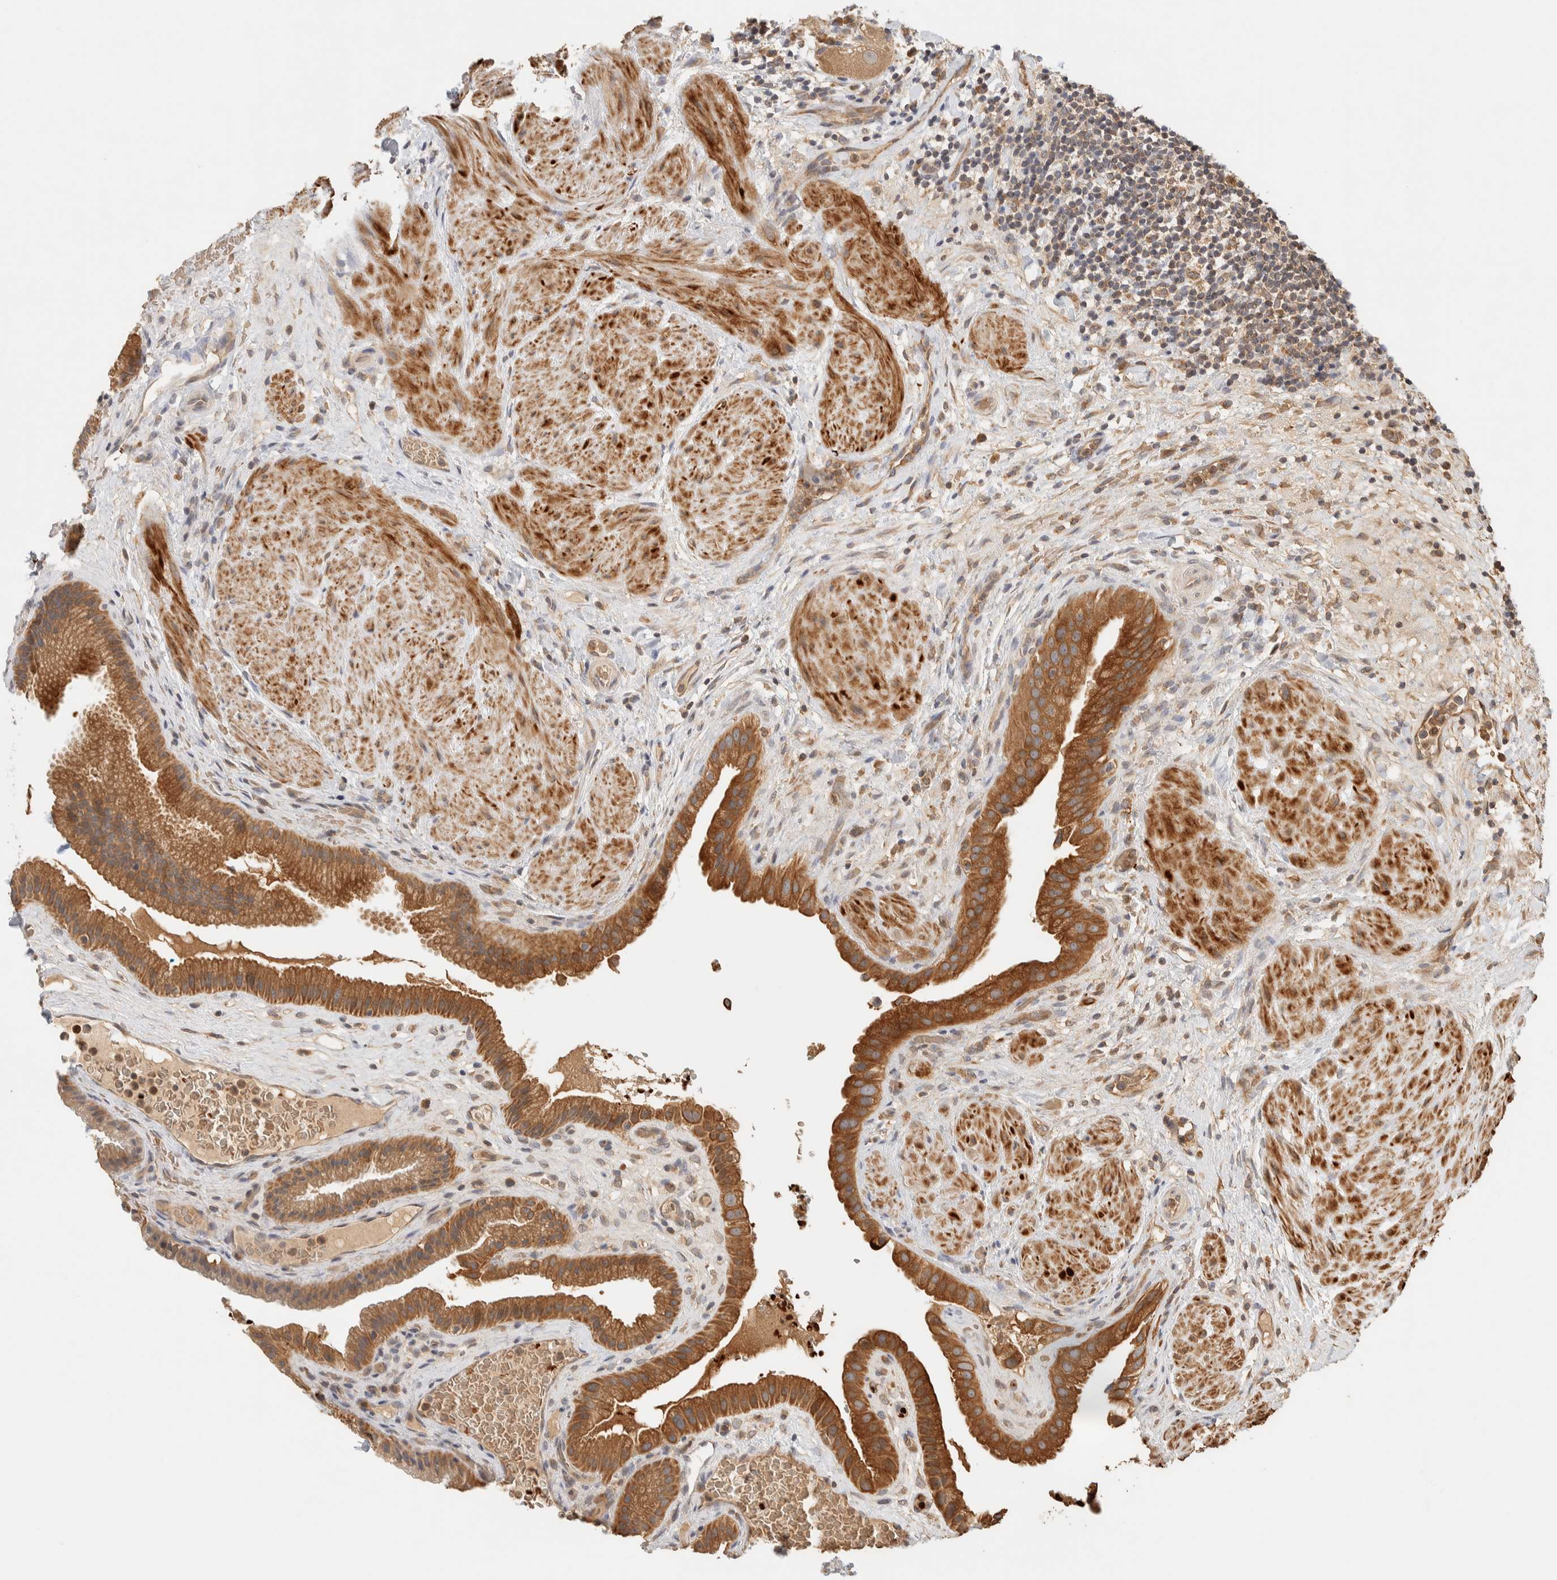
{"staining": {"intensity": "strong", "quantity": ">75%", "location": "cytoplasmic/membranous"}, "tissue": "gallbladder", "cell_type": "Glandular cells", "image_type": "normal", "snomed": [{"axis": "morphology", "description": "Normal tissue, NOS"}, {"axis": "topography", "description": "Gallbladder"}], "caption": "Immunohistochemical staining of normal human gallbladder displays >75% levels of strong cytoplasmic/membranous protein expression in approximately >75% of glandular cells. (DAB (3,3'-diaminobenzidine) IHC with brightfield microscopy, high magnification).", "gene": "TTI2", "patient": {"sex": "male", "age": 49}}